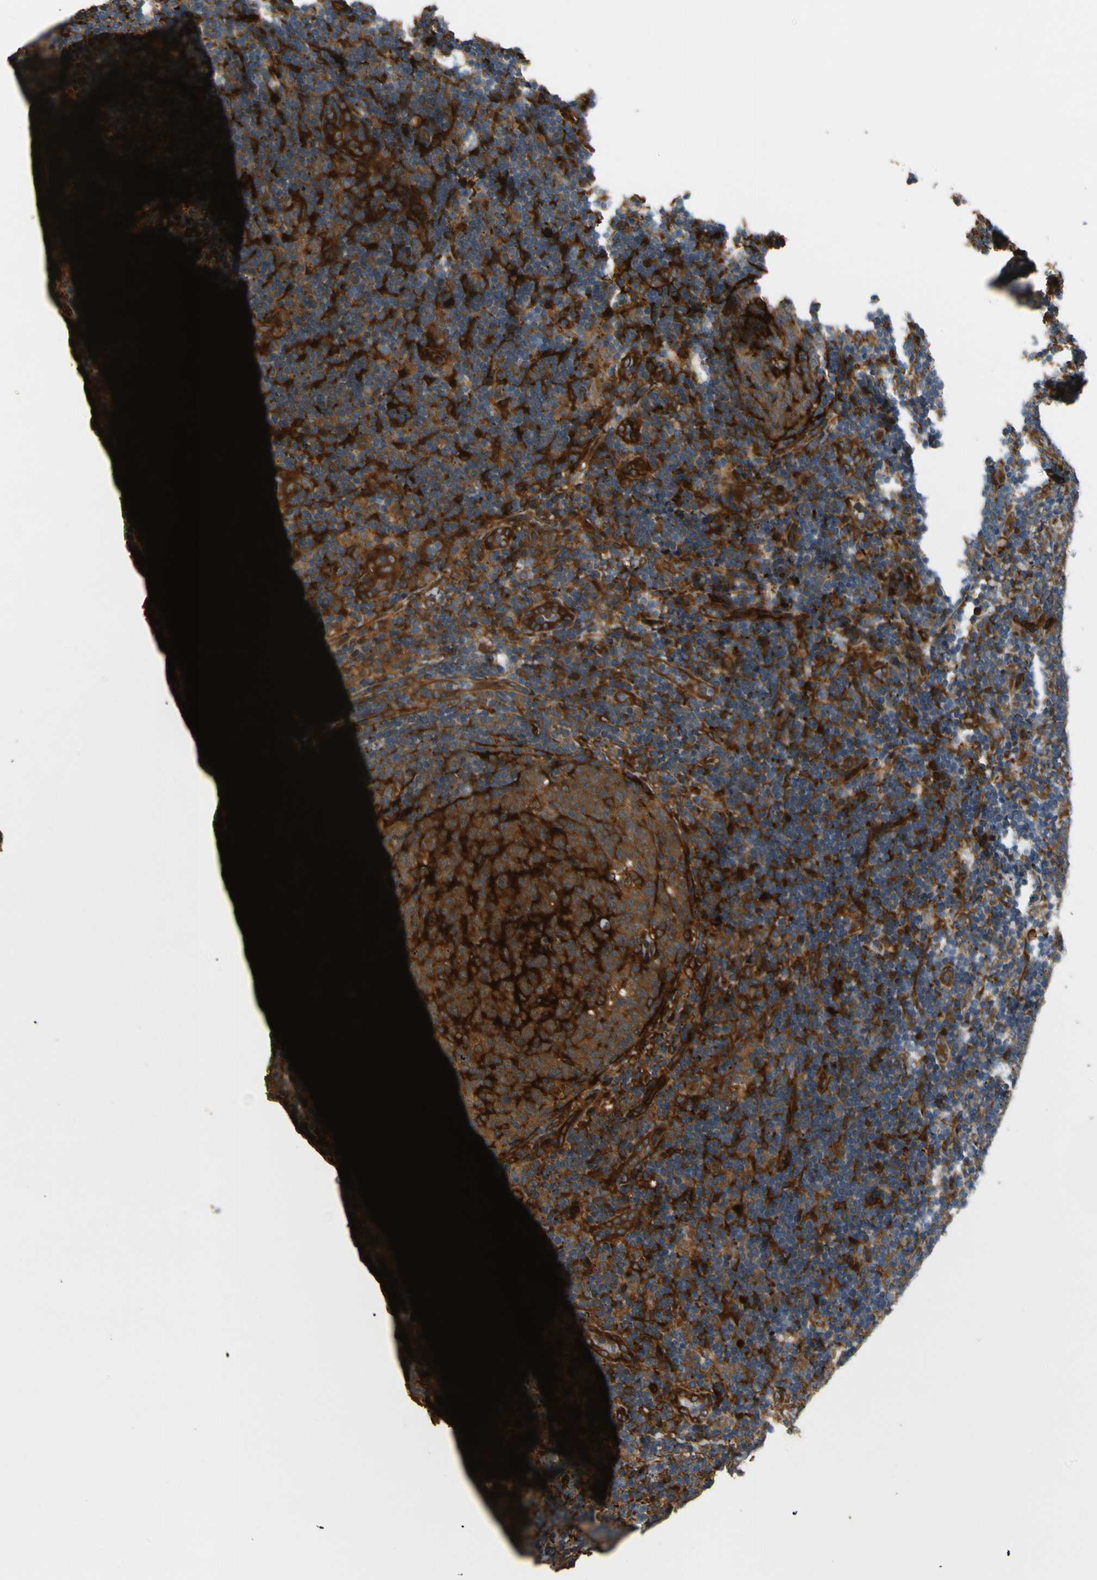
{"staining": {"intensity": "strong", "quantity": ">75%", "location": "cytoplasmic/membranous"}, "tissue": "lymph node", "cell_type": "Germinal center cells", "image_type": "normal", "snomed": [{"axis": "morphology", "description": "Normal tissue, NOS"}, {"axis": "topography", "description": "Lymph node"}], "caption": "A brown stain highlights strong cytoplasmic/membranous expression of a protein in germinal center cells of normal human lymph node.", "gene": "PARP14", "patient": {"sex": "female", "age": 14}}